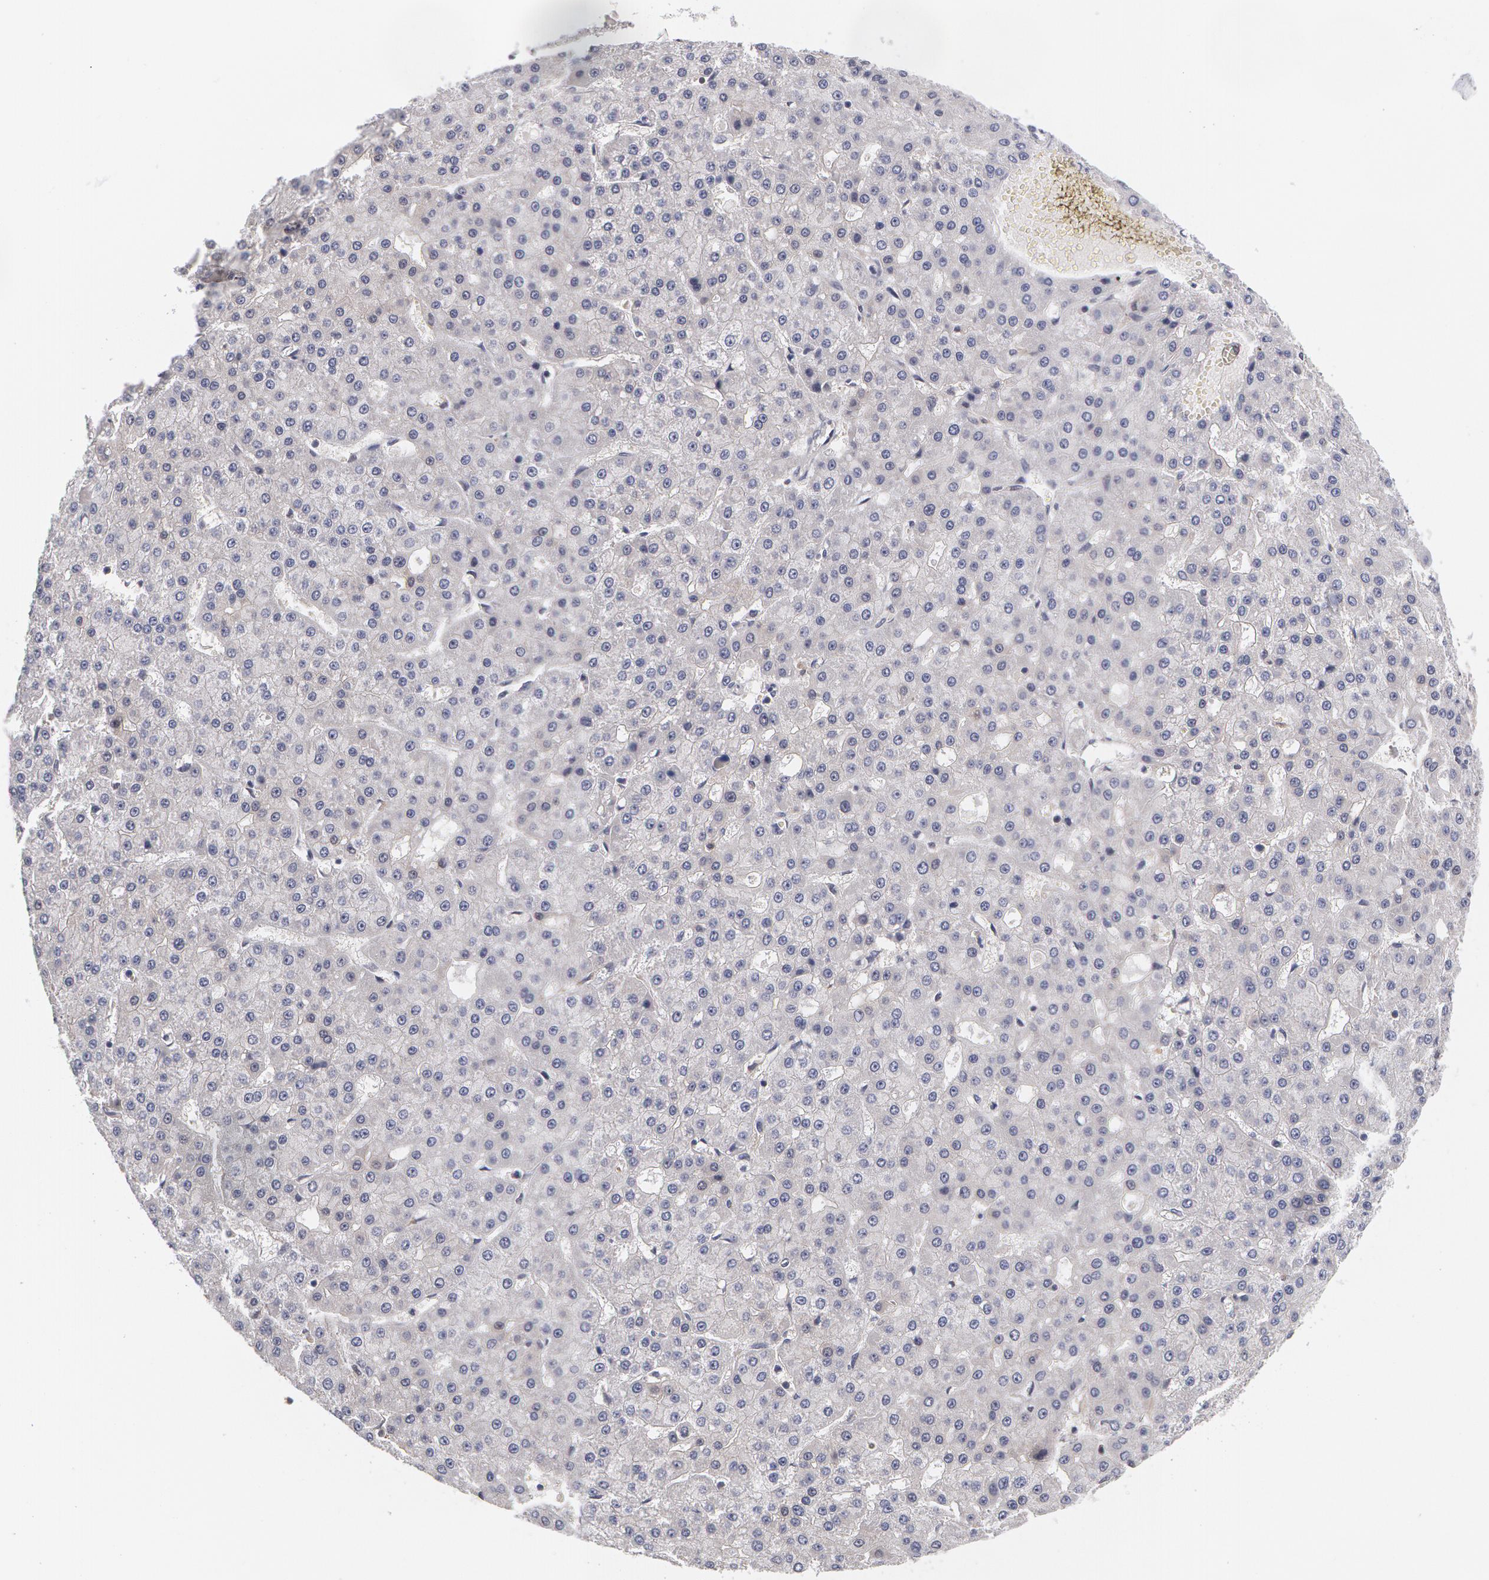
{"staining": {"intensity": "negative", "quantity": "none", "location": "none"}, "tissue": "liver cancer", "cell_type": "Tumor cells", "image_type": "cancer", "snomed": [{"axis": "morphology", "description": "Carcinoma, Hepatocellular, NOS"}, {"axis": "topography", "description": "Liver"}], "caption": "Tumor cells show no significant protein positivity in liver hepatocellular carcinoma.", "gene": "TXNRD1", "patient": {"sex": "male", "age": 47}}